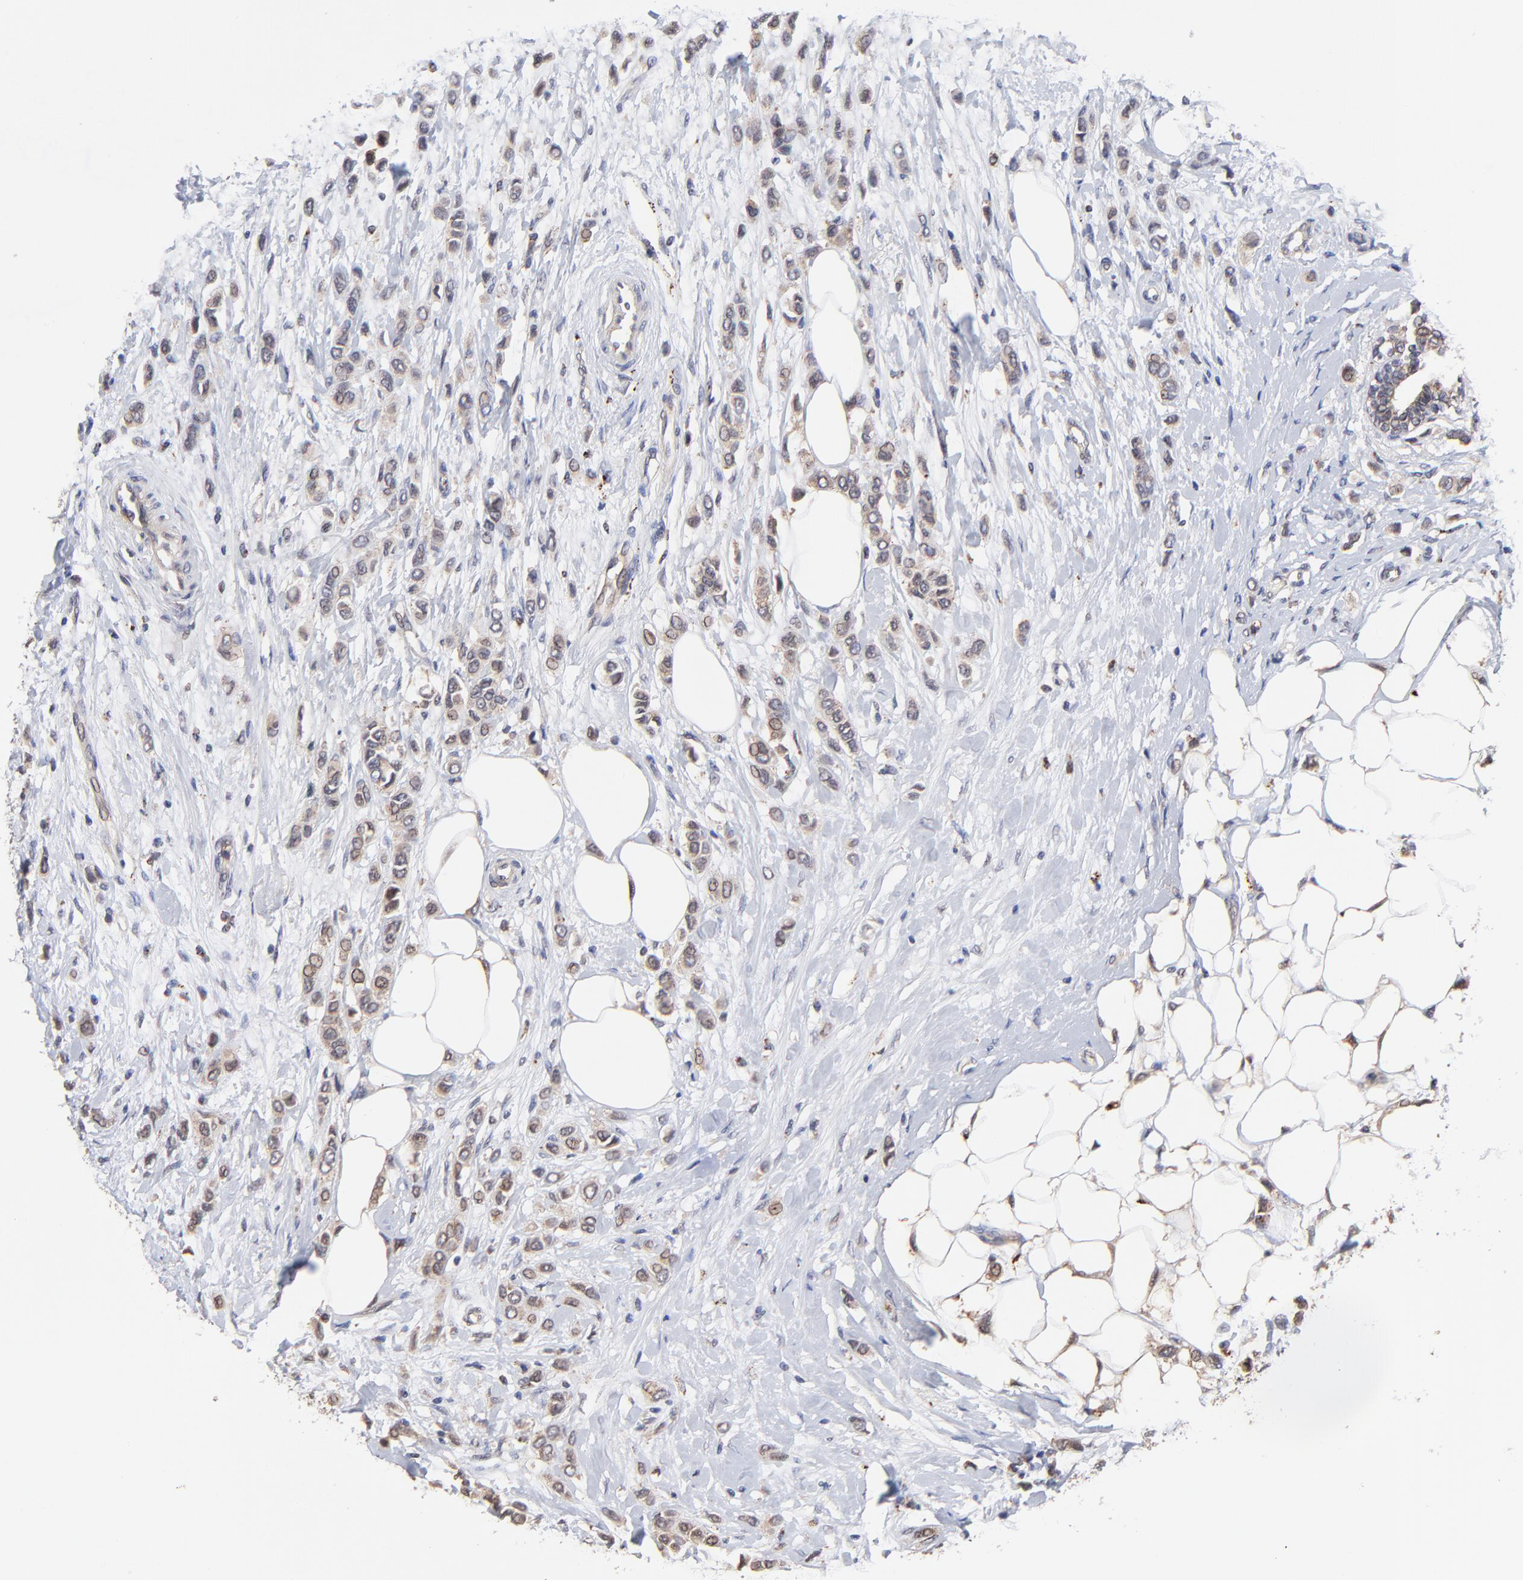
{"staining": {"intensity": "weak", "quantity": "25%-75%", "location": "cytoplasmic/membranous"}, "tissue": "breast cancer", "cell_type": "Tumor cells", "image_type": "cancer", "snomed": [{"axis": "morphology", "description": "Lobular carcinoma"}, {"axis": "topography", "description": "Breast"}], "caption": "DAB (3,3'-diaminobenzidine) immunohistochemical staining of breast cancer displays weak cytoplasmic/membranous protein expression in about 25%-75% of tumor cells.", "gene": "PDE4B", "patient": {"sex": "female", "age": 51}}